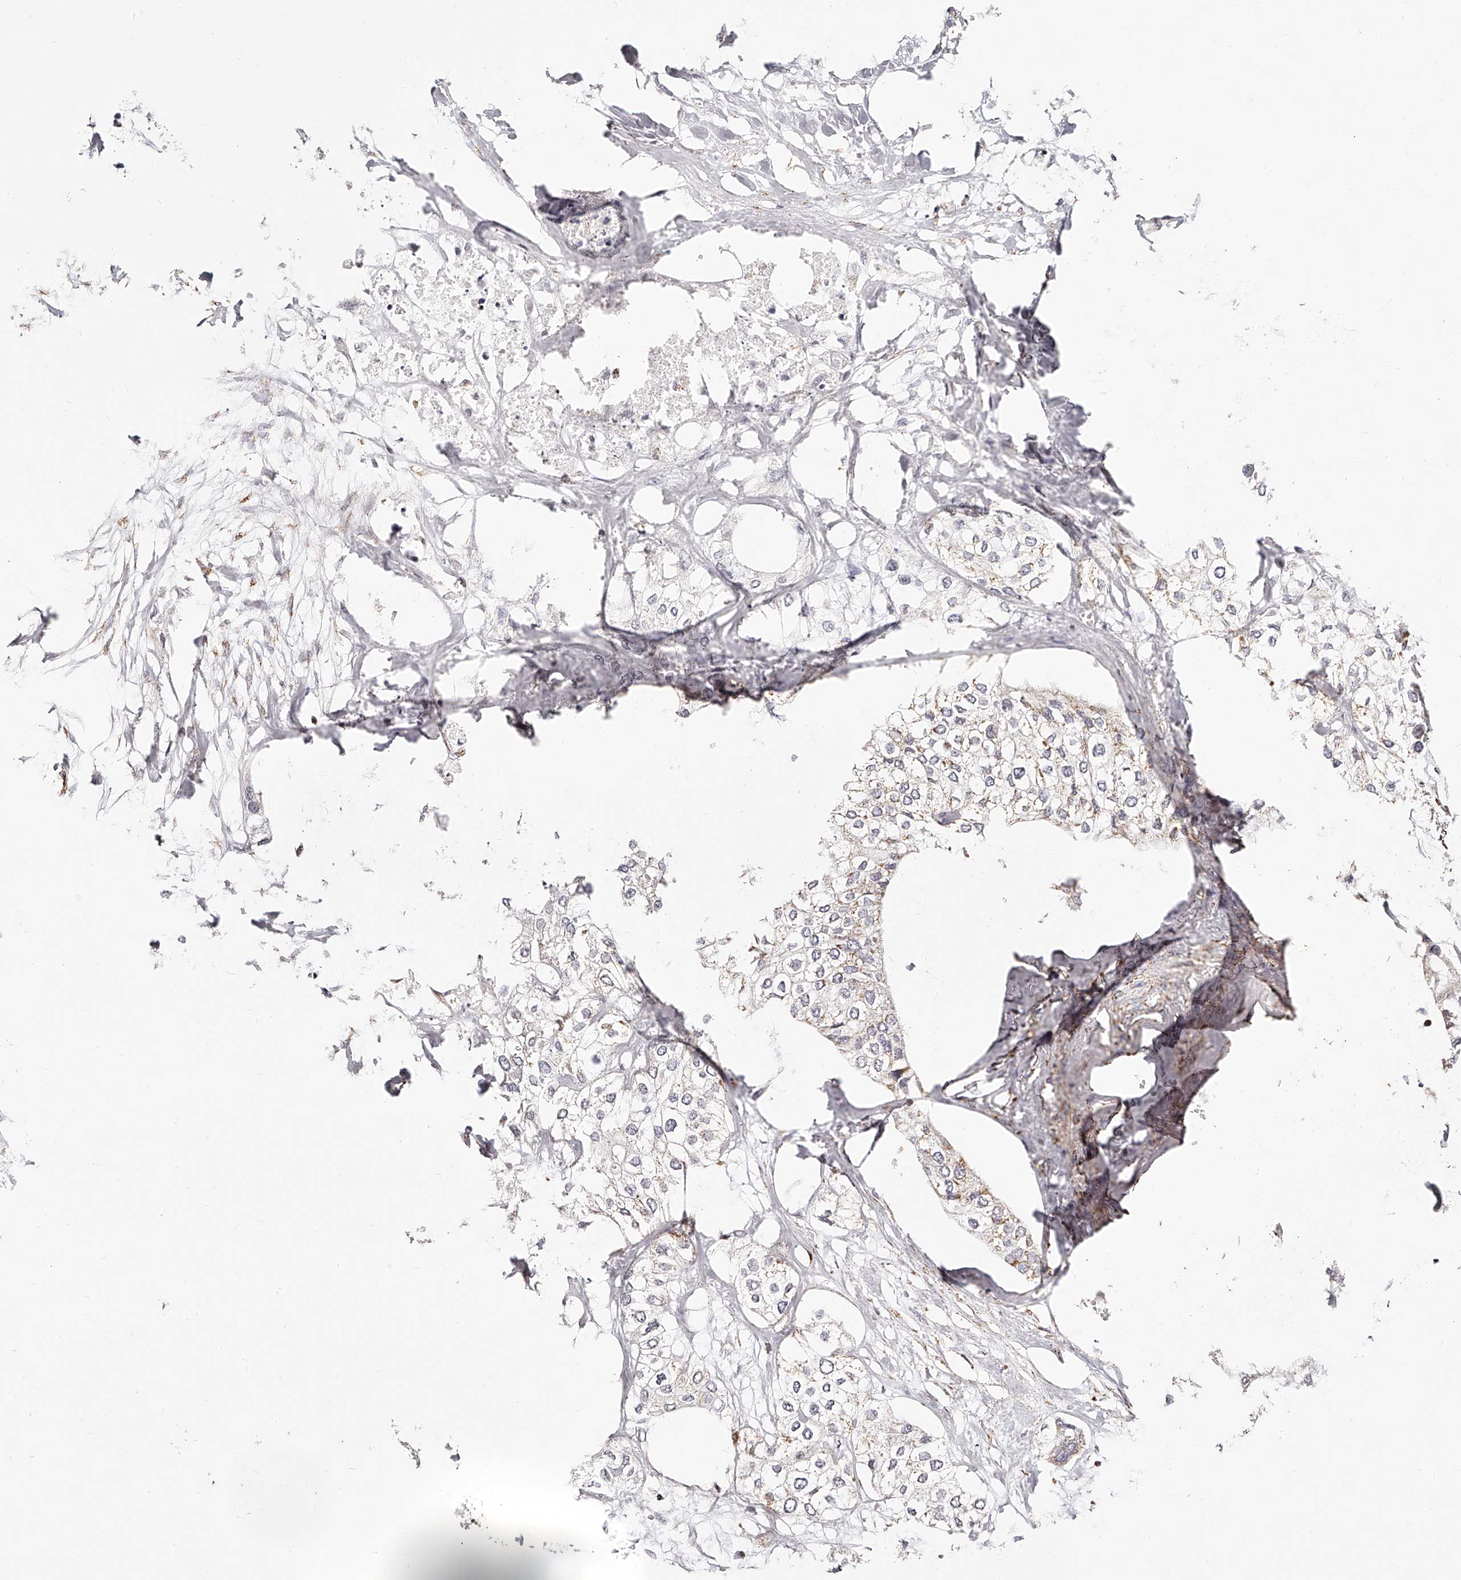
{"staining": {"intensity": "weak", "quantity": "<25%", "location": "cytoplasmic/membranous"}, "tissue": "urothelial cancer", "cell_type": "Tumor cells", "image_type": "cancer", "snomed": [{"axis": "morphology", "description": "Urothelial carcinoma, High grade"}, {"axis": "topography", "description": "Urinary bladder"}], "caption": "Protein analysis of urothelial cancer demonstrates no significant positivity in tumor cells. The staining was performed using DAB (3,3'-diaminobenzidine) to visualize the protein expression in brown, while the nuclei were stained in blue with hematoxylin (Magnification: 20x).", "gene": "NDUFV3", "patient": {"sex": "male", "age": 64}}